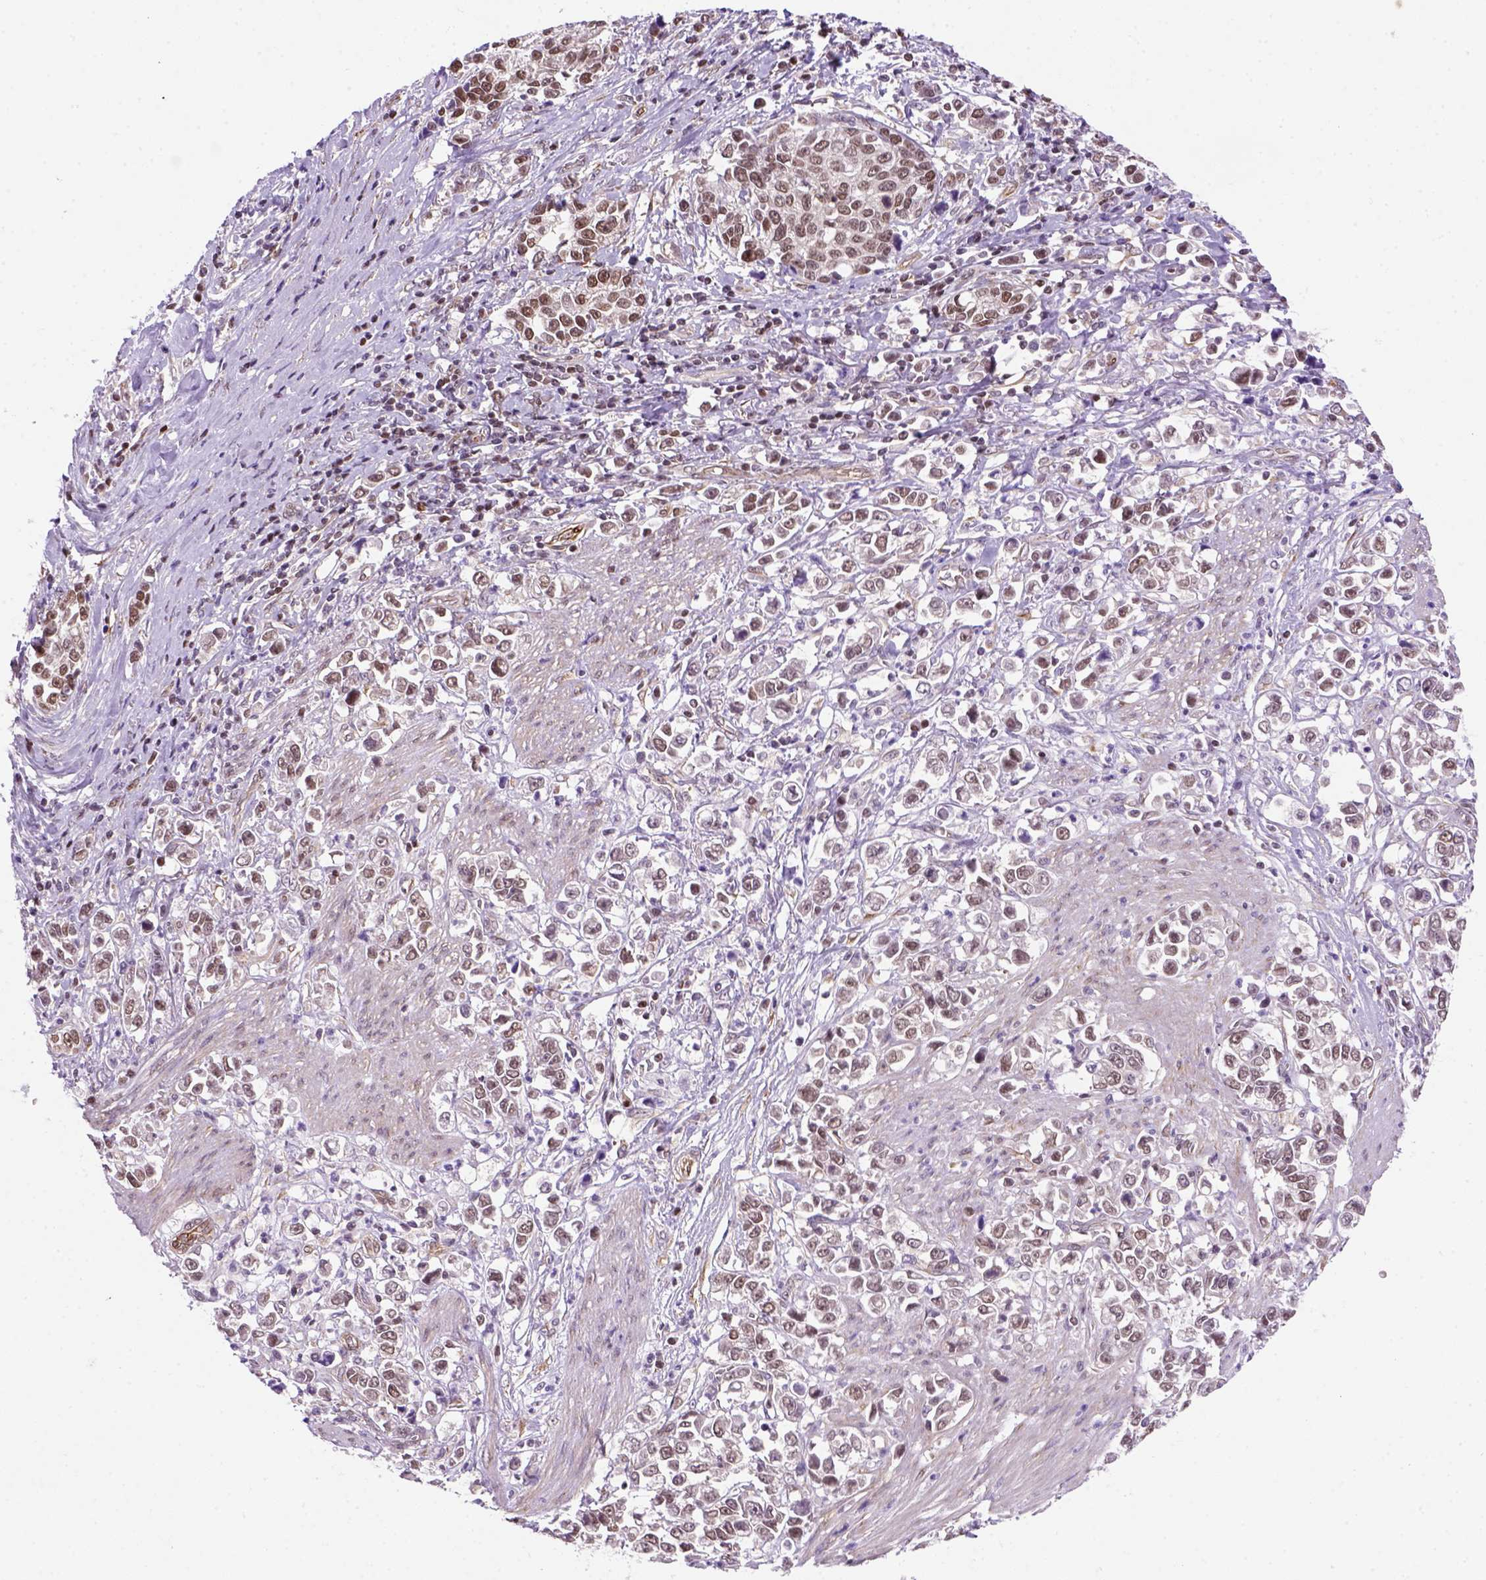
{"staining": {"intensity": "weak", "quantity": "25%-75%", "location": "nuclear"}, "tissue": "stomach cancer", "cell_type": "Tumor cells", "image_type": "cancer", "snomed": [{"axis": "morphology", "description": "Adenocarcinoma, NOS"}, {"axis": "topography", "description": "Stomach"}], "caption": "Weak nuclear protein positivity is appreciated in about 25%-75% of tumor cells in stomach adenocarcinoma.", "gene": "MGMT", "patient": {"sex": "male", "age": 93}}